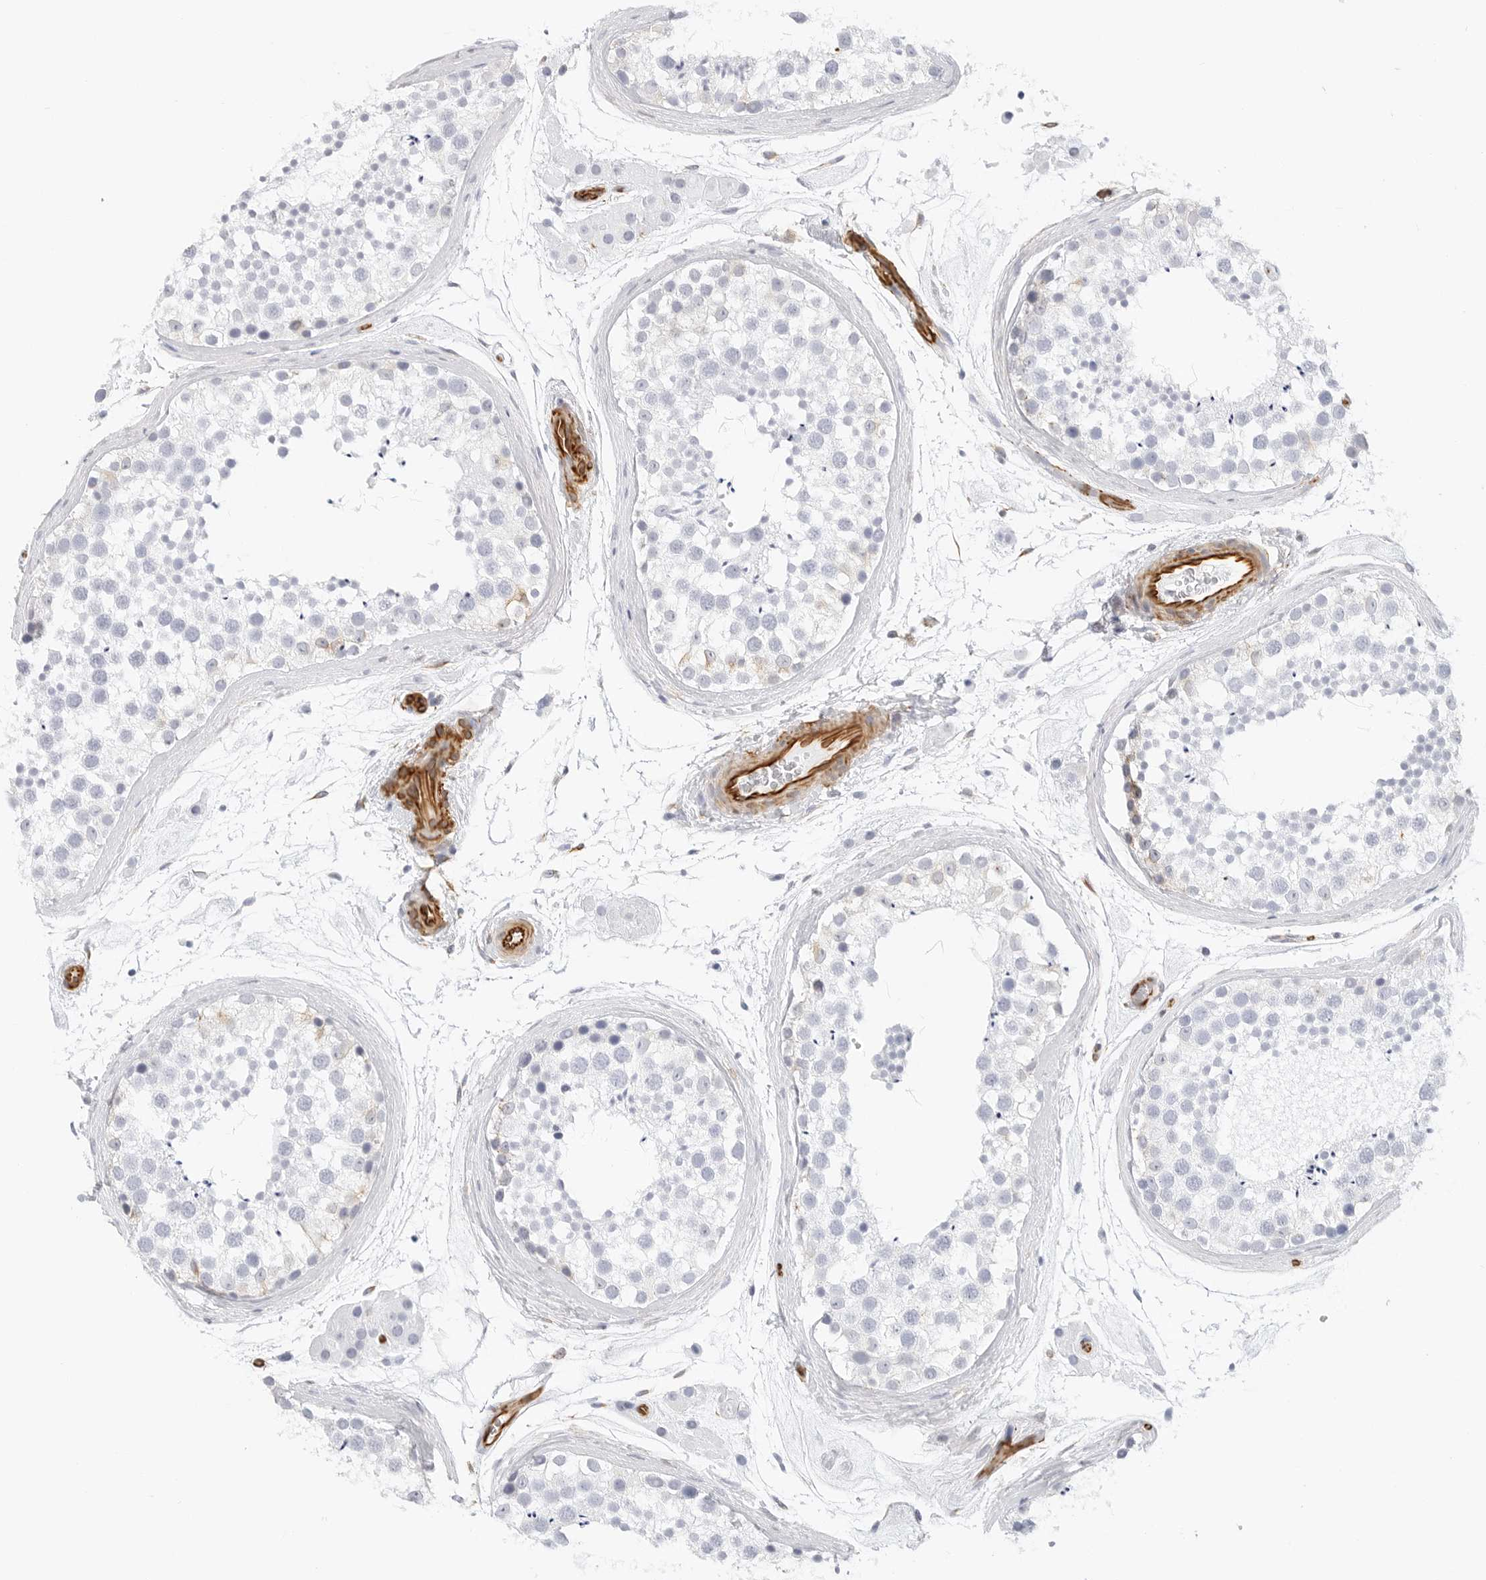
{"staining": {"intensity": "negative", "quantity": "none", "location": "none"}, "tissue": "testis", "cell_type": "Cells in seminiferous ducts", "image_type": "normal", "snomed": [{"axis": "morphology", "description": "Normal tissue, NOS"}, {"axis": "topography", "description": "Testis"}], "caption": "There is no significant expression in cells in seminiferous ducts of testis. (Immunohistochemistry (ihc), brightfield microscopy, high magnification).", "gene": "NES", "patient": {"sex": "male", "age": 46}}